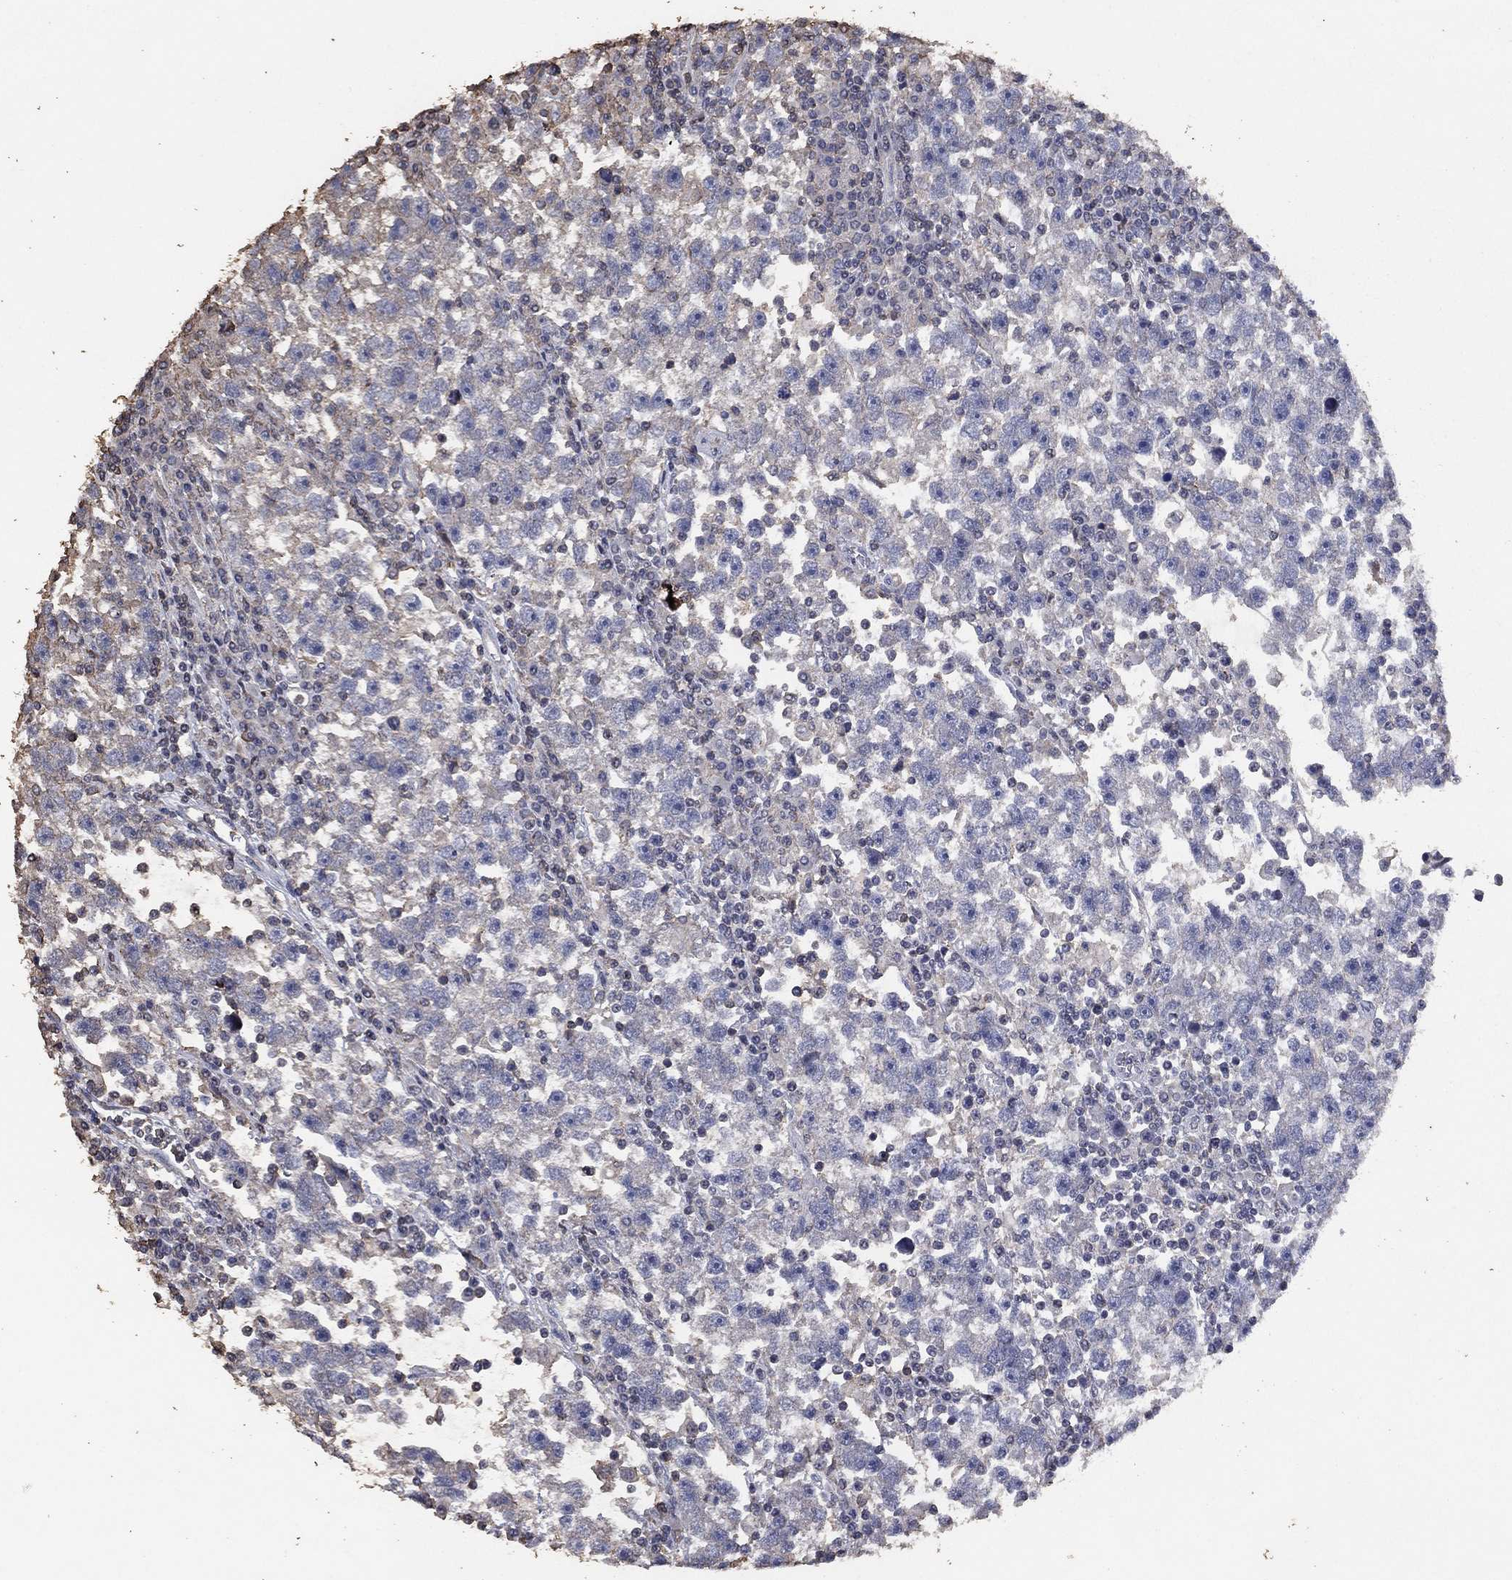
{"staining": {"intensity": "negative", "quantity": "none", "location": "none"}, "tissue": "testis cancer", "cell_type": "Tumor cells", "image_type": "cancer", "snomed": [{"axis": "morphology", "description": "Seminoma, NOS"}, {"axis": "topography", "description": "Testis"}], "caption": "Human testis cancer (seminoma) stained for a protein using immunohistochemistry exhibits no positivity in tumor cells.", "gene": "ADPRHL1", "patient": {"sex": "male", "age": 47}}